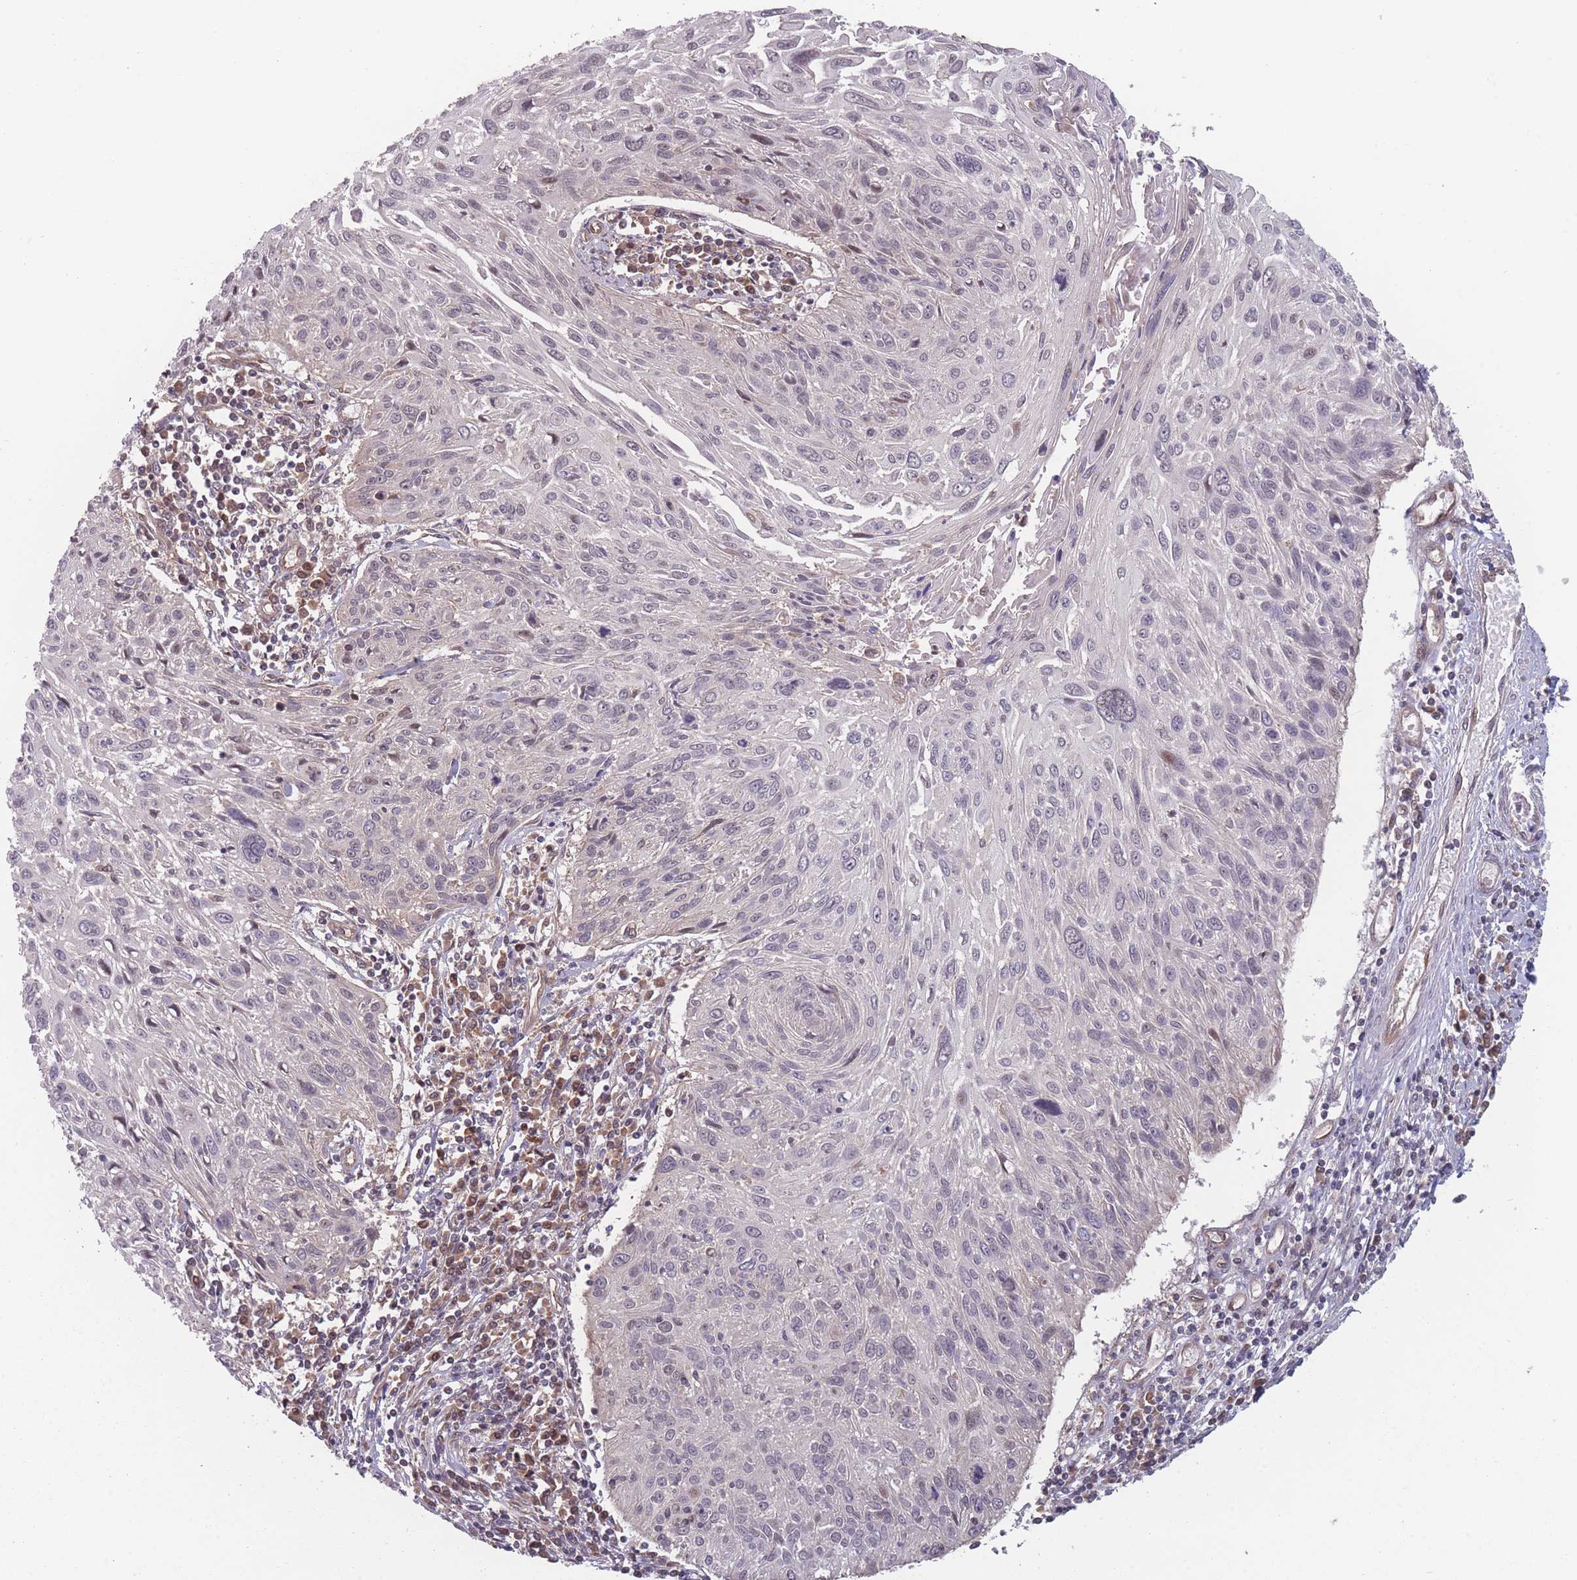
{"staining": {"intensity": "negative", "quantity": "none", "location": "none"}, "tissue": "cervical cancer", "cell_type": "Tumor cells", "image_type": "cancer", "snomed": [{"axis": "morphology", "description": "Squamous cell carcinoma, NOS"}, {"axis": "topography", "description": "Cervix"}], "caption": "Immunohistochemical staining of human cervical cancer displays no significant positivity in tumor cells. (DAB IHC visualized using brightfield microscopy, high magnification).", "gene": "RPS18", "patient": {"sex": "female", "age": 51}}